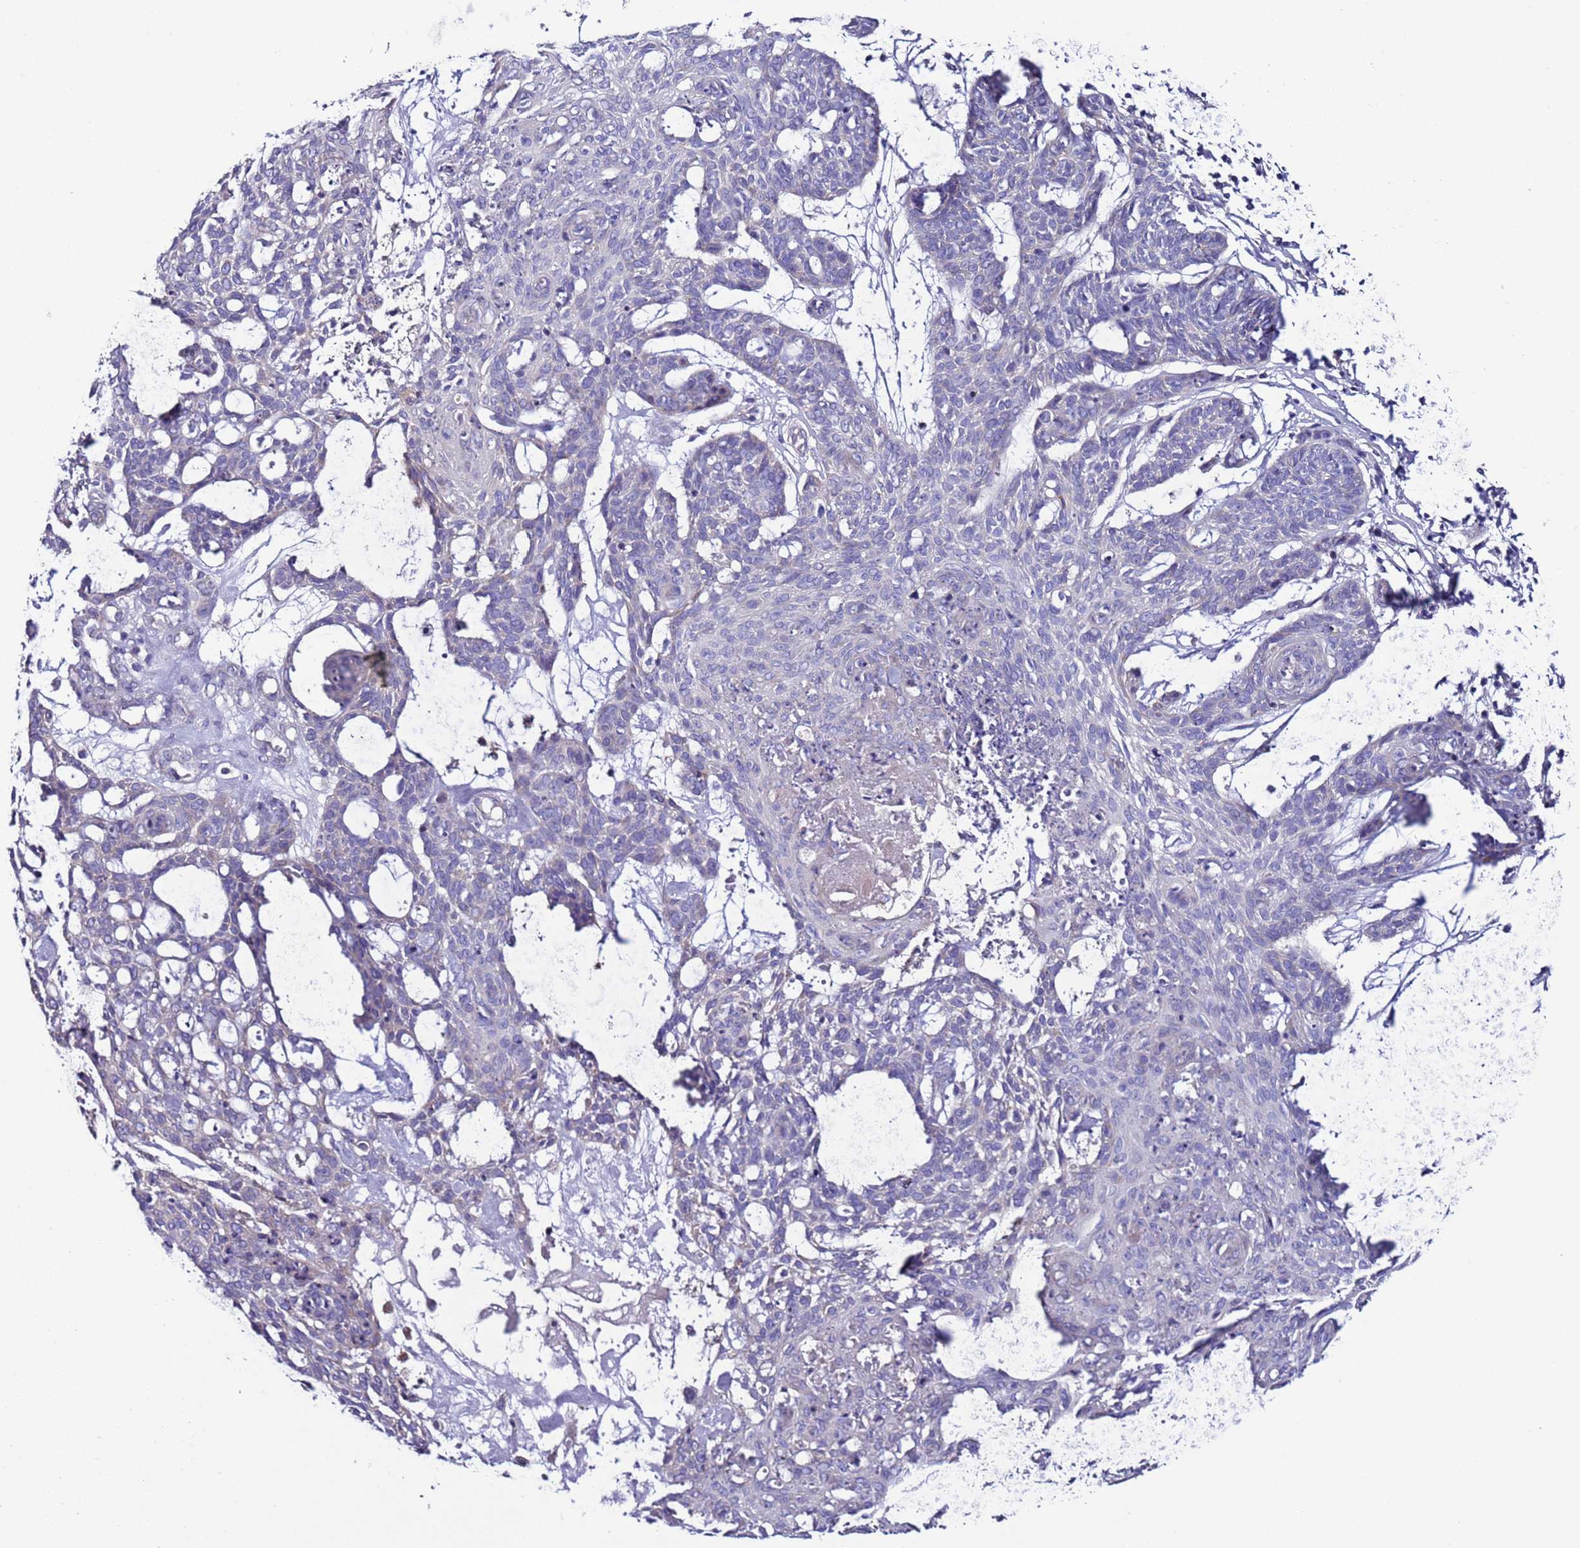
{"staining": {"intensity": "negative", "quantity": "none", "location": "none"}, "tissue": "skin cancer", "cell_type": "Tumor cells", "image_type": "cancer", "snomed": [{"axis": "morphology", "description": "Basal cell carcinoma"}, {"axis": "topography", "description": "Skin"}], "caption": "An image of basal cell carcinoma (skin) stained for a protein demonstrates no brown staining in tumor cells.", "gene": "GPN3", "patient": {"sex": "female", "age": 89}}